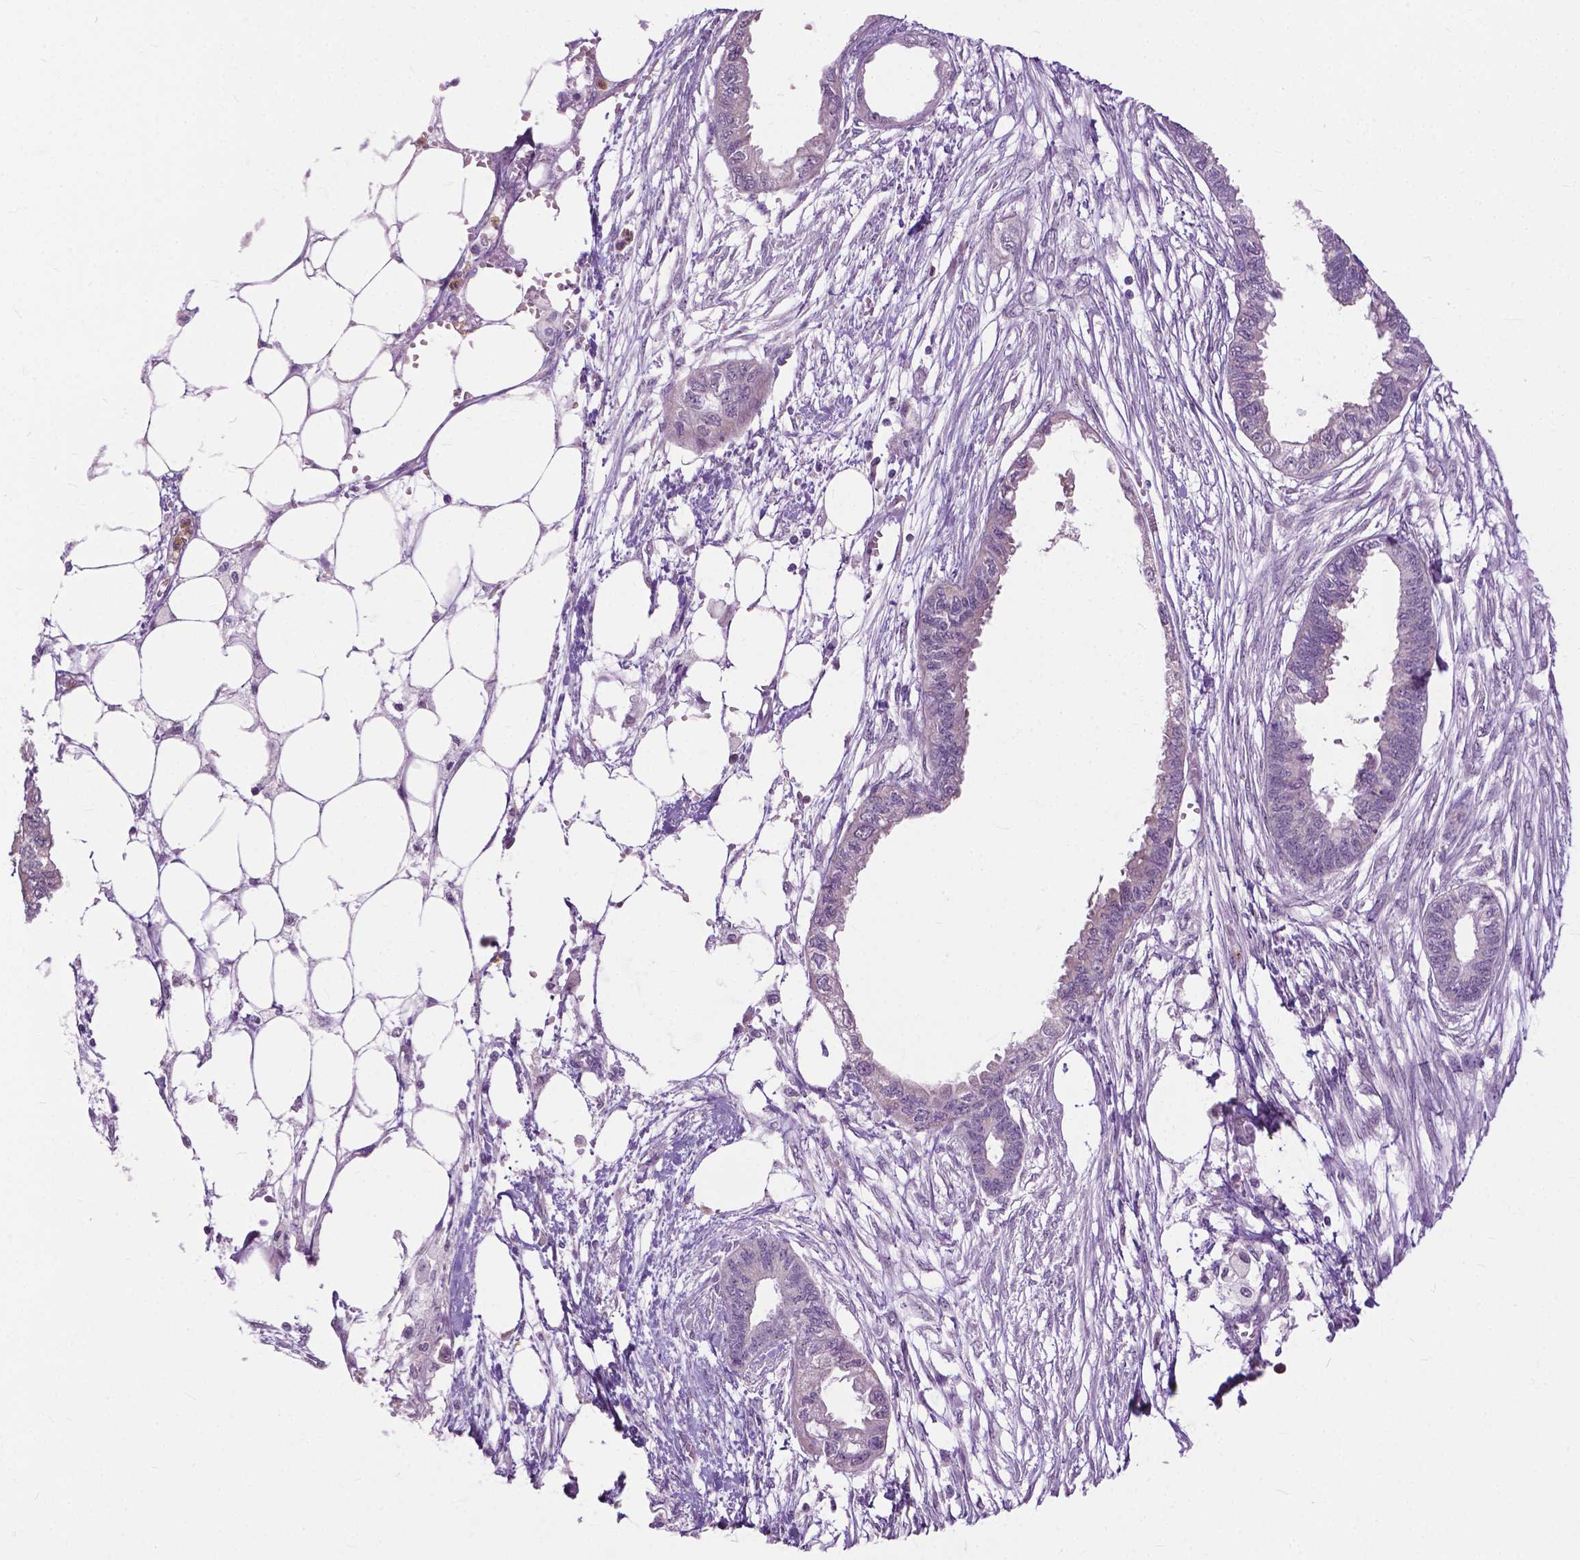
{"staining": {"intensity": "negative", "quantity": "none", "location": "none"}, "tissue": "endometrial cancer", "cell_type": "Tumor cells", "image_type": "cancer", "snomed": [{"axis": "morphology", "description": "Adenocarcinoma, NOS"}, {"axis": "morphology", "description": "Adenocarcinoma, metastatic, NOS"}, {"axis": "topography", "description": "Adipose tissue"}, {"axis": "topography", "description": "Endometrium"}], "caption": "This is an immunohistochemistry (IHC) image of endometrial cancer (adenocarcinoma). There is no expression in tumor cells.", "gene": "TTC9B", "patient": {"sex": "female", "age": 67}}